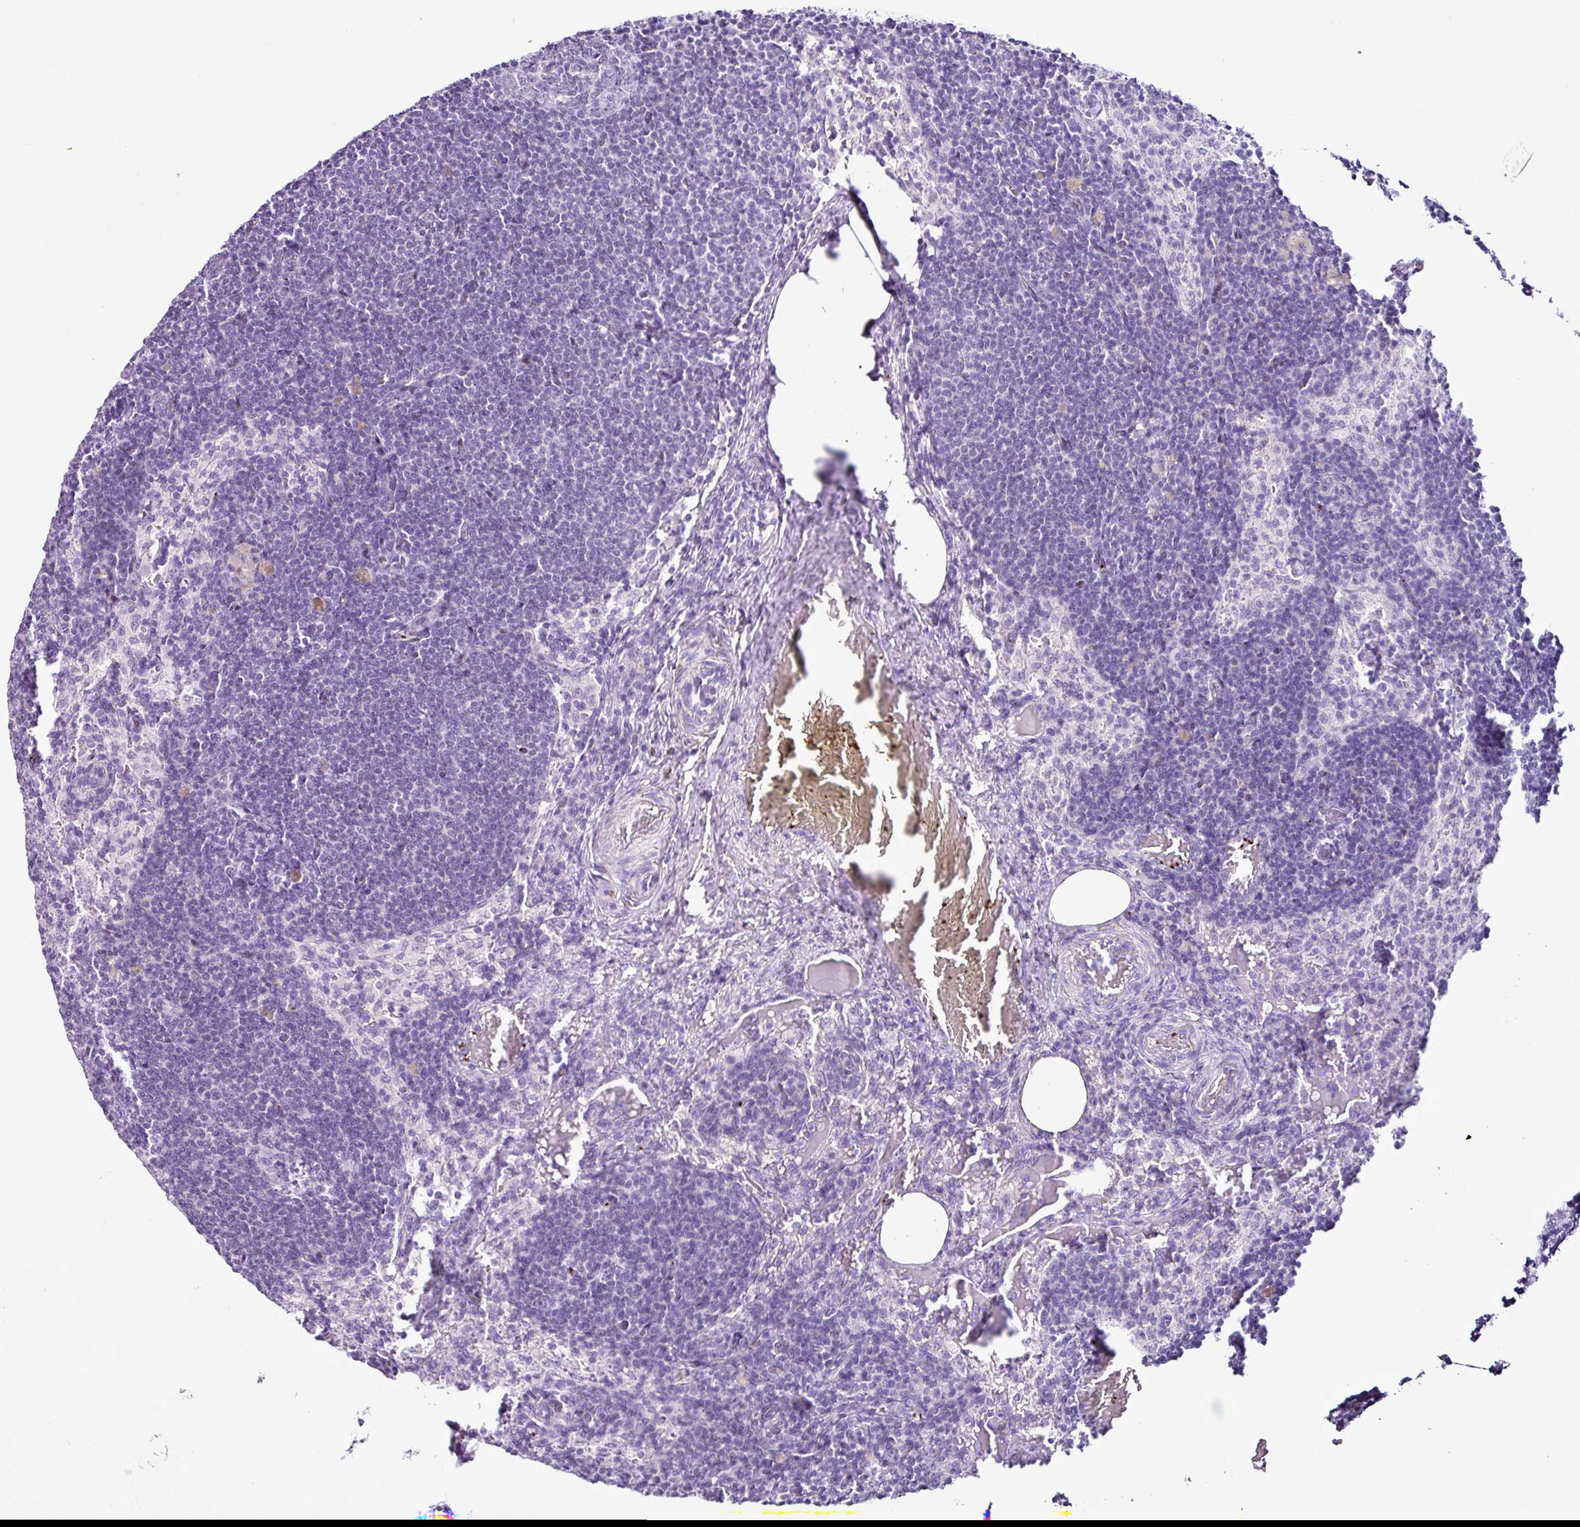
{"staining": {"intensity": "negative", "quantity": "none", "location": "none"}, "tissue": "lymph node", "cell_type": "Germinal center cells", "image_type": "normal", "snomed": [{"axis": "morphology", "description": "Normal tissue, NOS"}, {"axis": "topography", "description": "Lymph node"}], "caption": "Germinal center cells are negative for brown protein staining in benign lymph node. (Immunohistochemistry (ihc), brightfield microscopy, high magnification).", "gene": "CMTM5", "patient": {"sex": "male", "age": 49}}